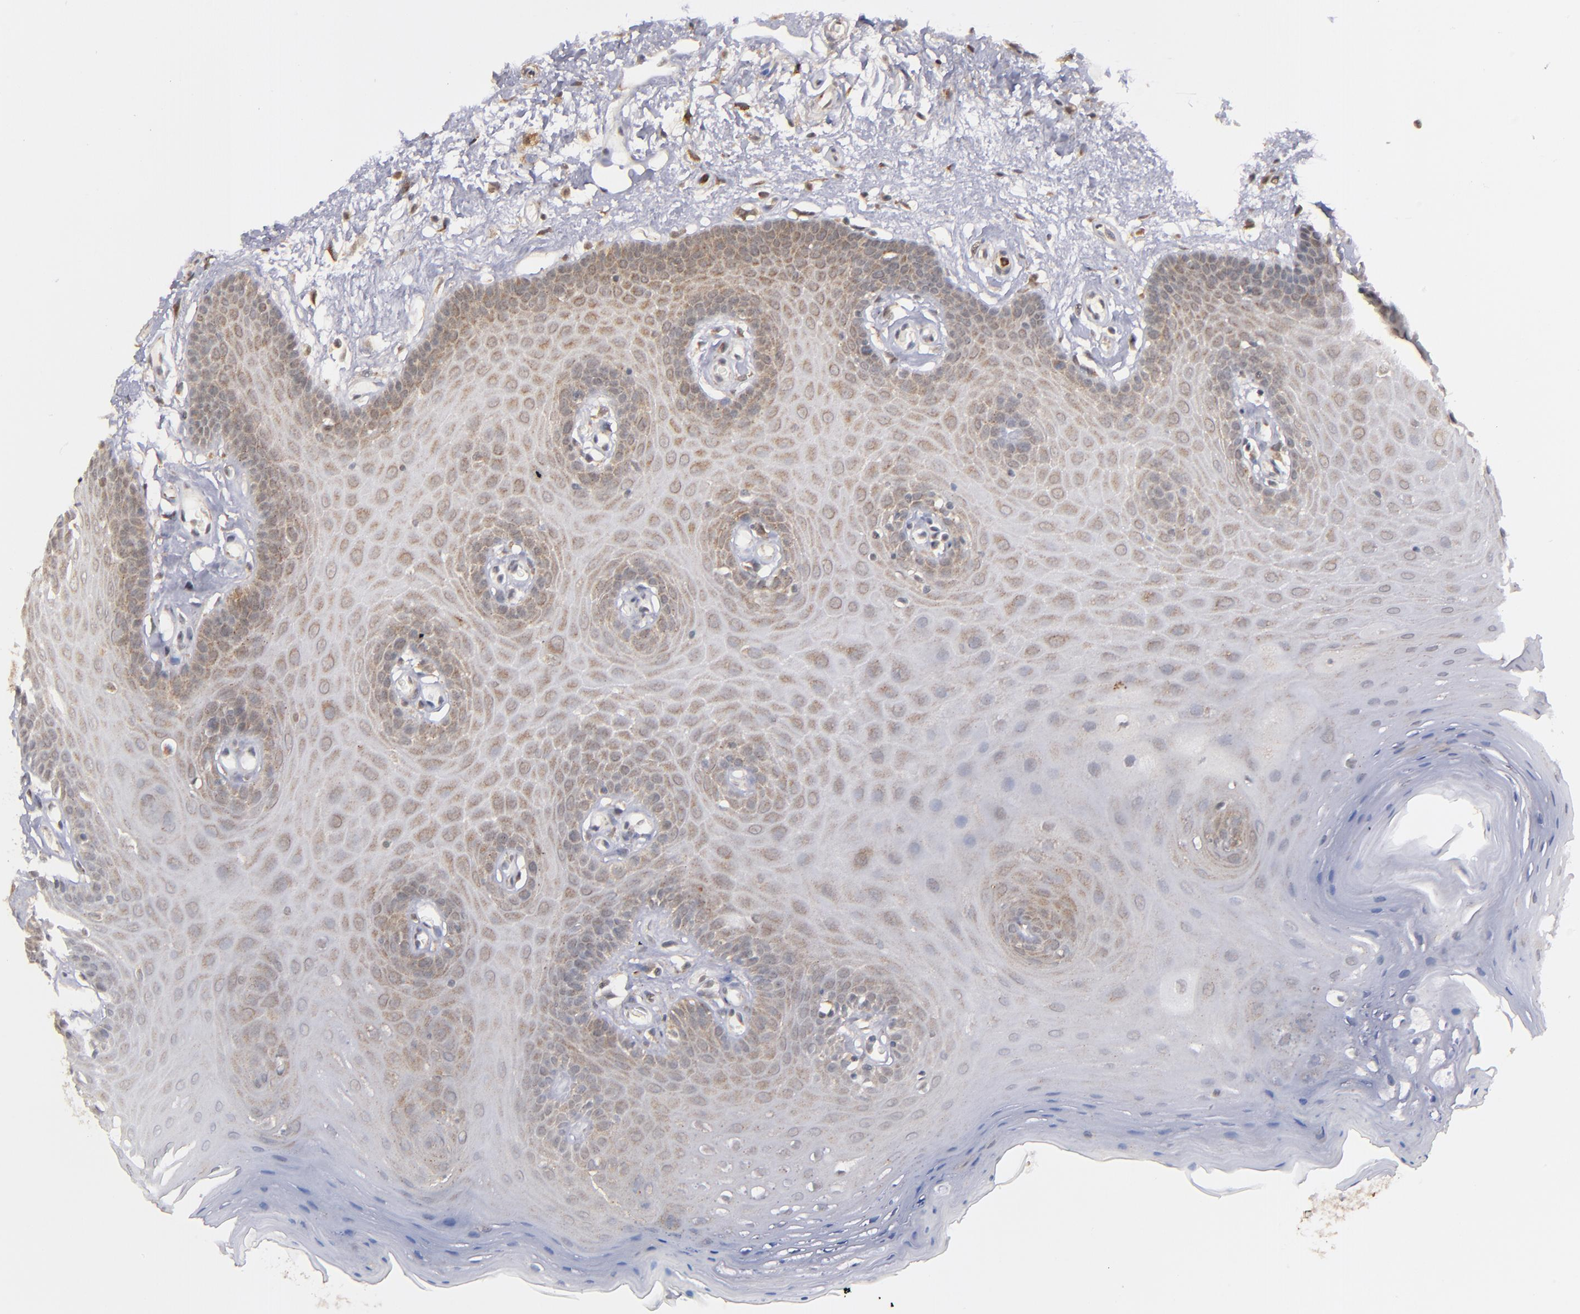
{"staining": {"intensity": "moderate", "quantity": "25%-75%", "location": "cytoplasmic/membranous"}, "tissue": "oral mucosa", "cell_type": "Squamous epithelial cells", "image_type": "normal", "snomed": [{"axis": "morphology", "description": "Normal tissue, NOS"}, {"axis": "morphology", "description": "Squamous cell carcinoma, NOS"}, {"axis": "topography", "description": "Skeletal muscle"}, {"axis": "topography", "description": "Oral tissue"}, {"axis": "topography", "description": "Head-Neck"}], "caption": "Human oral mucosa stained with a brown dye reveals moderate cytoplasmic/membranous positive expression in approximately 25%-75% of squamous epithelial cells.", "gene": "ZFYVE1", "patient": {"sex": "male", "age": 71}}